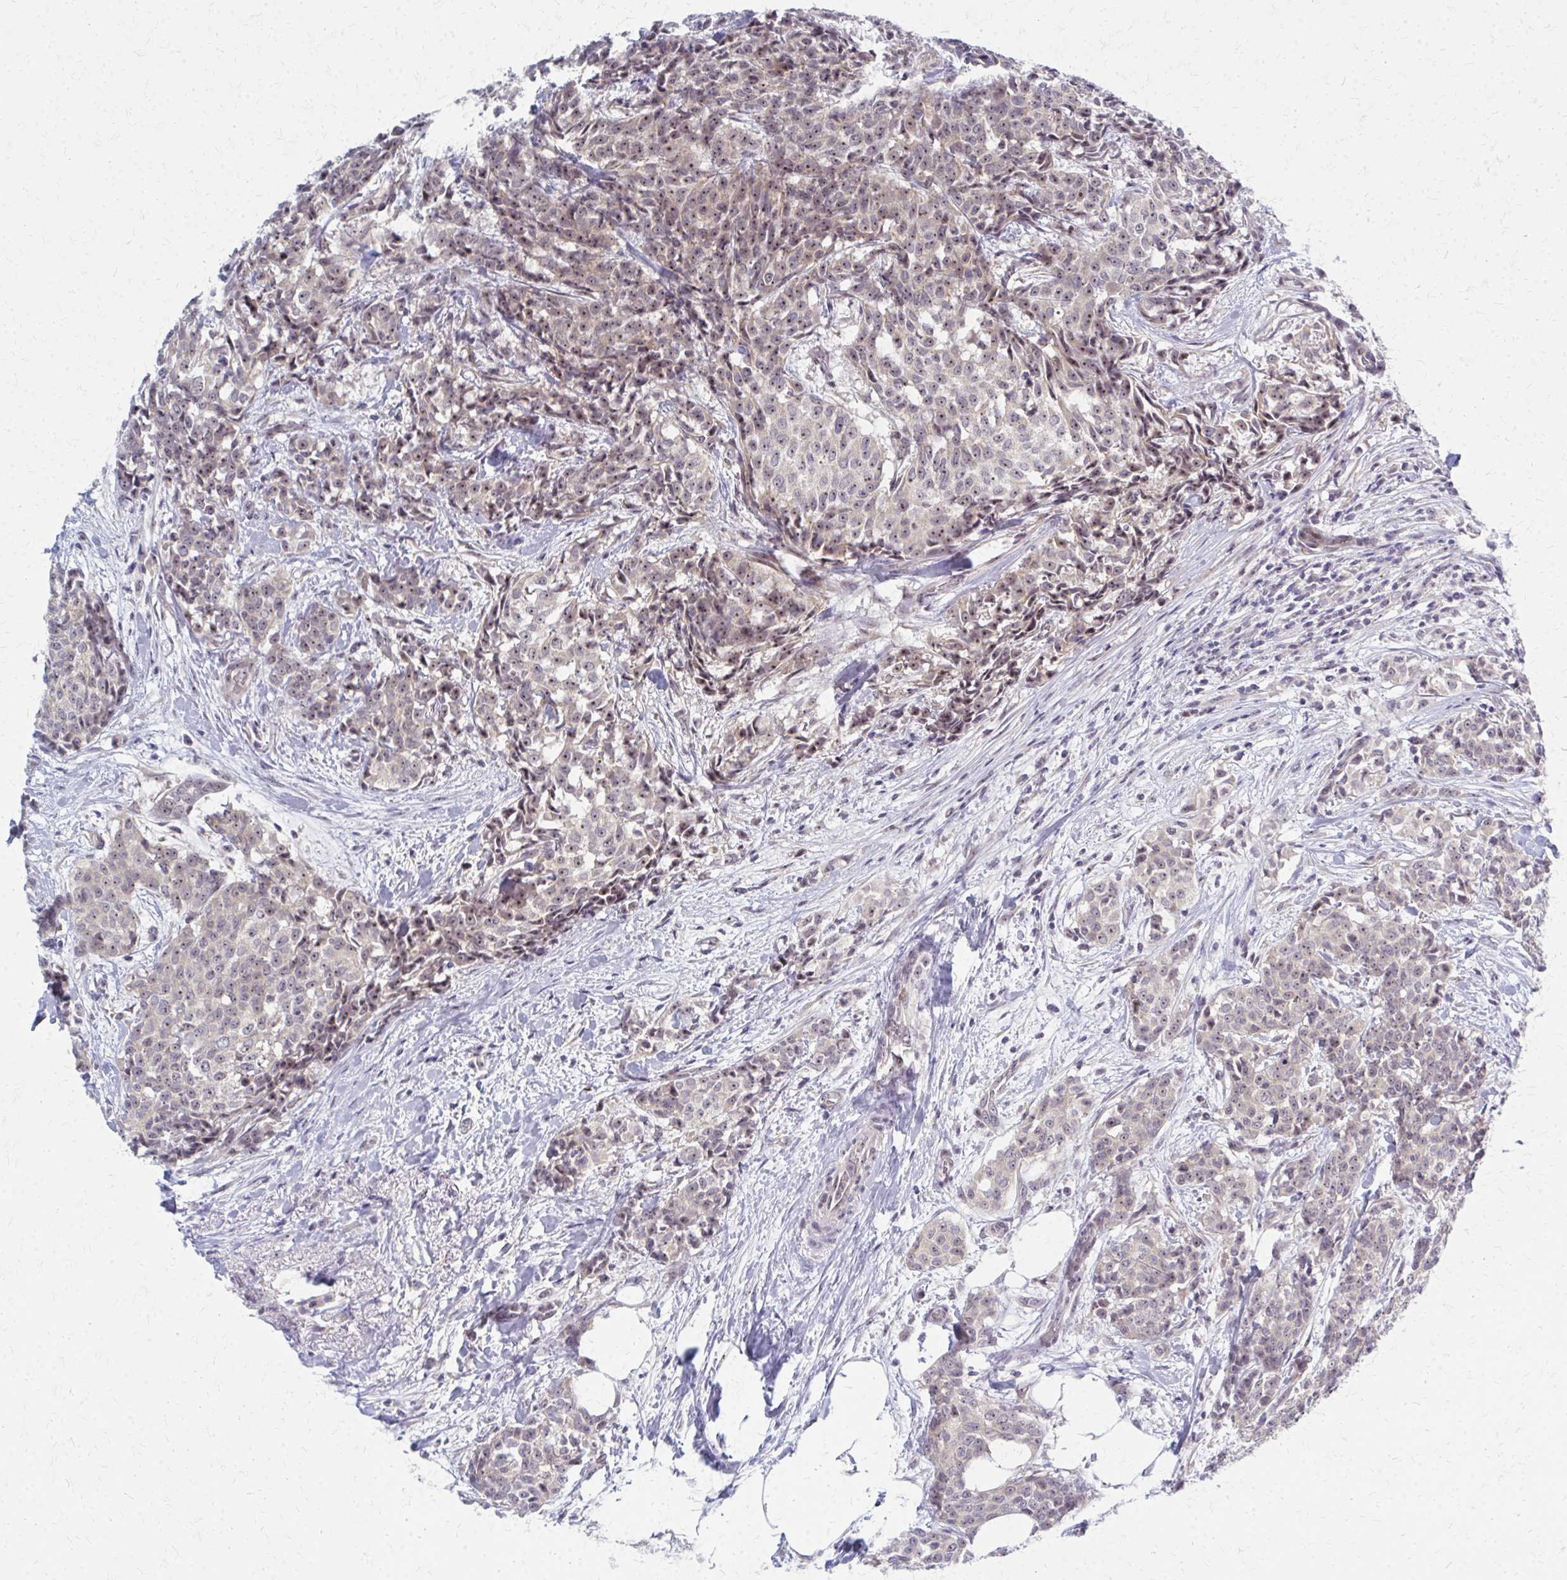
{"staining": {"intensity": "moderate", "quantity": ">75%", "location": "cytoplasmic/membranous,nuclear"}, "tissue": "breast cancer", "cell_type": "Tumor cells", "image_type": "cancer", "snomed": [{"axis": "morphology", "description": "Duct carcinoma"}, {"axis": "topography", "description": "Breast"}], "caption": "Human breast invasive ductal carcinoma stained with a protein marker shows moderate staining in tumor cells.", "gene": "NUDT16", "patient": {"sex": "female", "age": 91}}